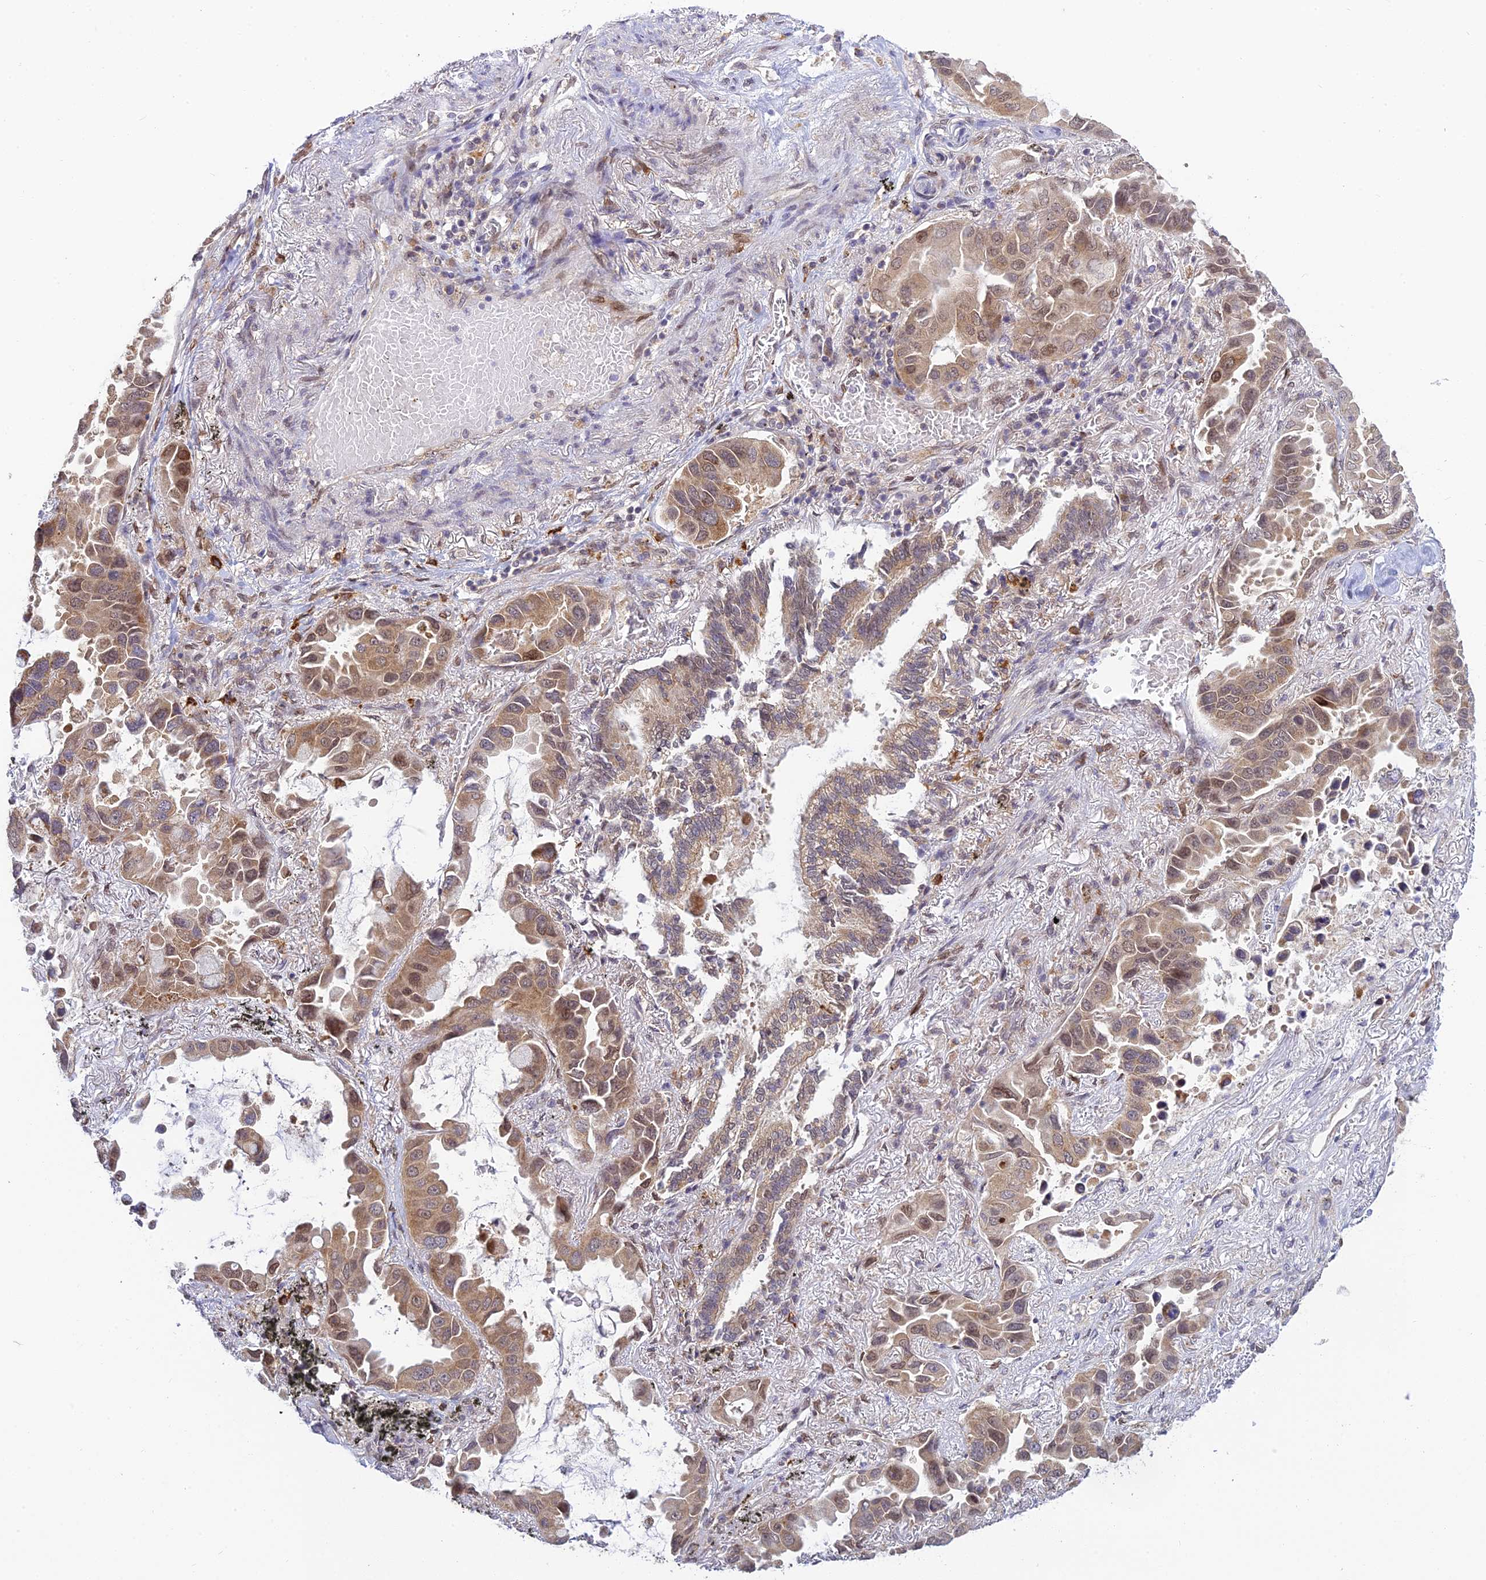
{"staining": {"intensity": "moderate", "quantity": ">75%", "location": "cytoplasmic/membranous,nuclear"}, "tissue": "lung cancer", "cell_type": "Tumor cells", "image_type": "cancer", "snomed": [{"axis": "morphology", "description": "Adenocarcinoma, NOS"}, {"axis": "topography", "description": "Lung"}], "caption": "Human lung cancer (adenocarcinoma) stained with a brown dye reveals moderate cytoplasmic/membranous and nuclear positive staining in approximately >75% of tumor cells.", "gene": "SKIC8", "patient": {"sex": "male", "age": 64}}